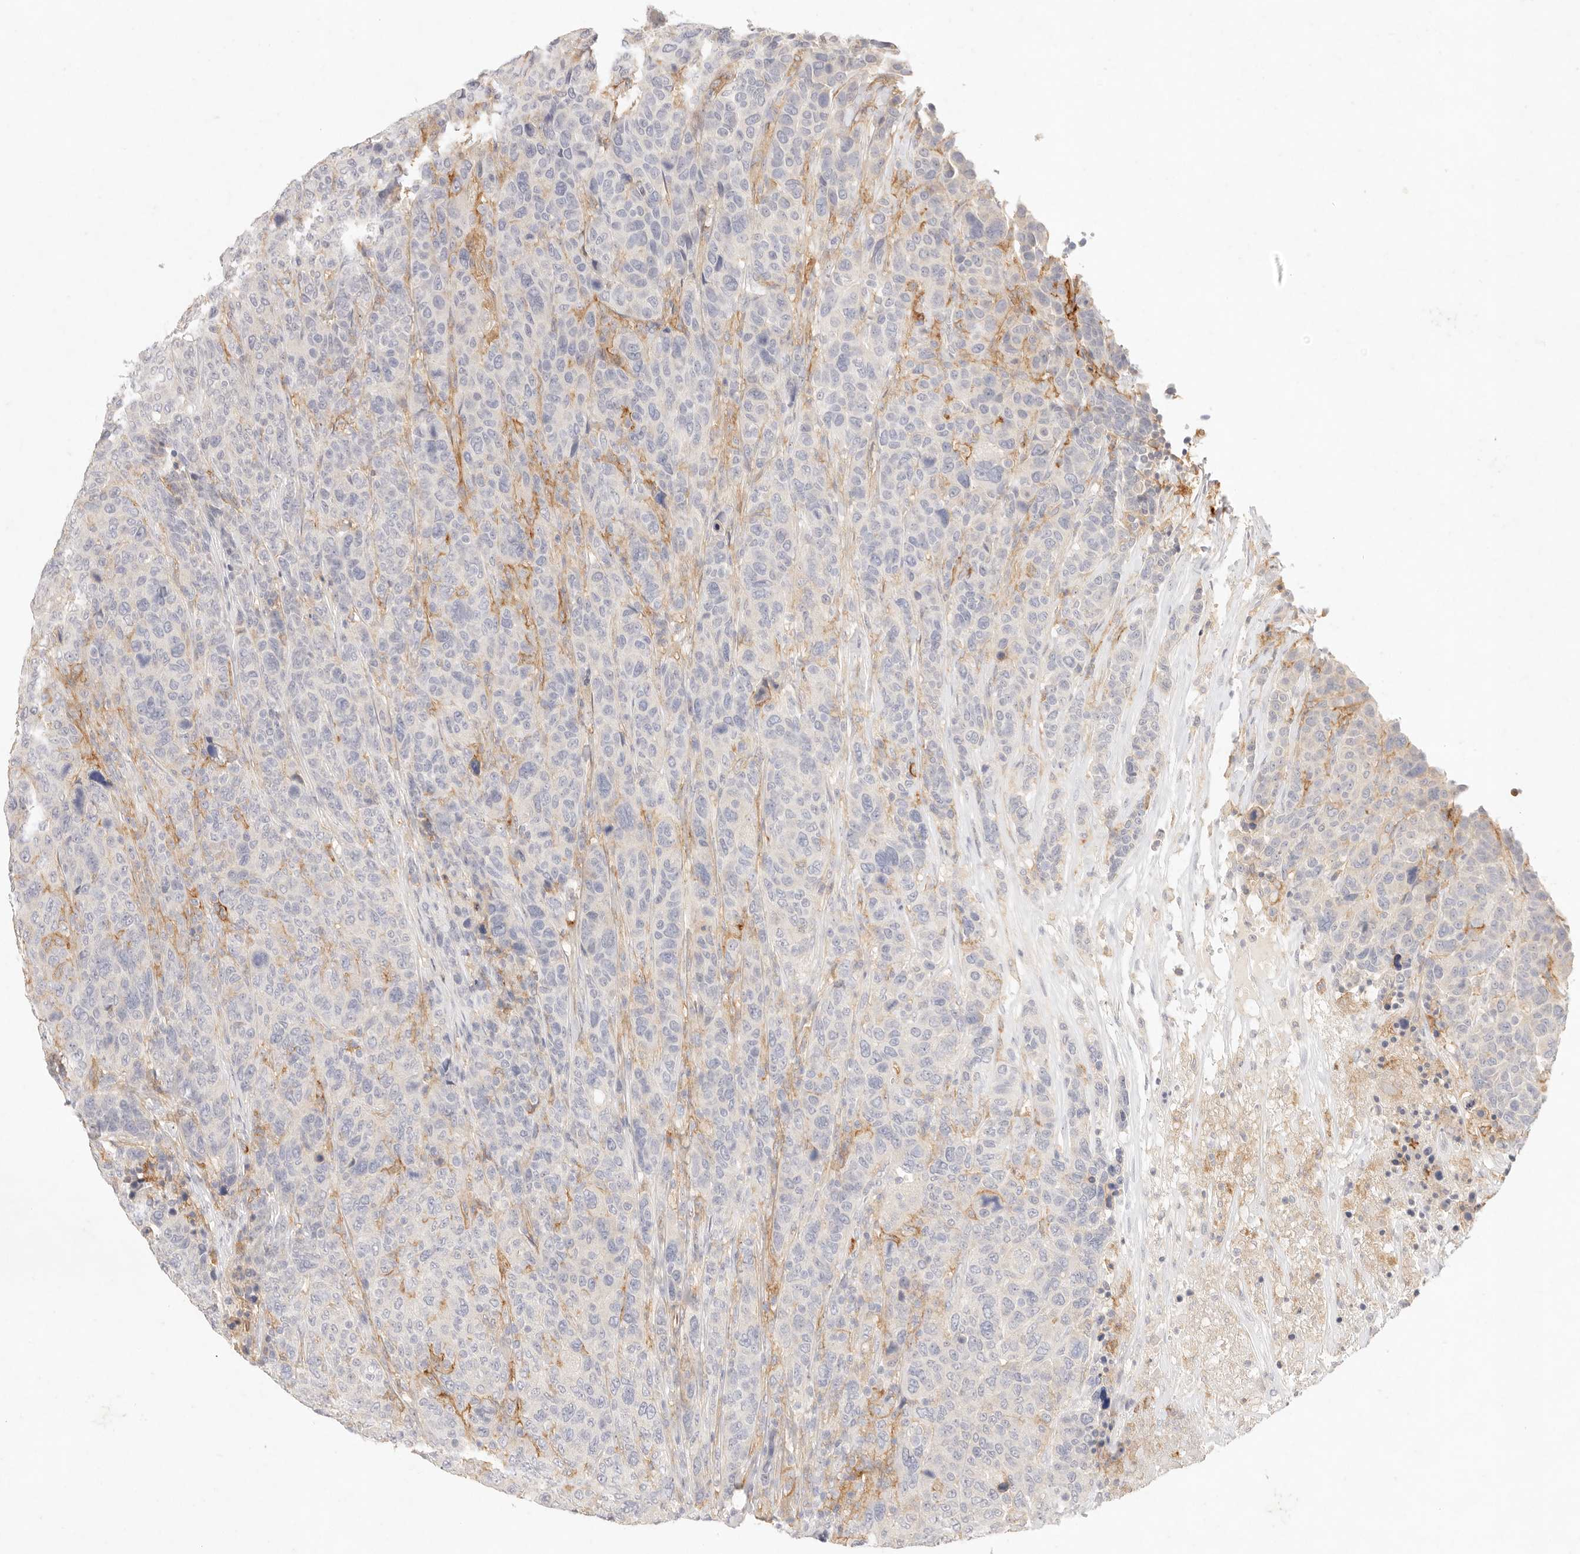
{"staining": {"intensity": "negative", "quantity": "none", "location": "none"}, "tissue": "breast cancer", "cell_type": "Tumor cells", "image_type": "cancer", "snomed": [{"axis": "morphology", "description": "Duct carcinoma"}, {"axis": "topography", "description": "Breast"}], "caption": "This is an immunohistochemistry image of human invasive ductal carcinoma (breast). There is no positivity in tumor cells.", "gene": "GPR84", "patient": {"sex": "female", "age": 37}}